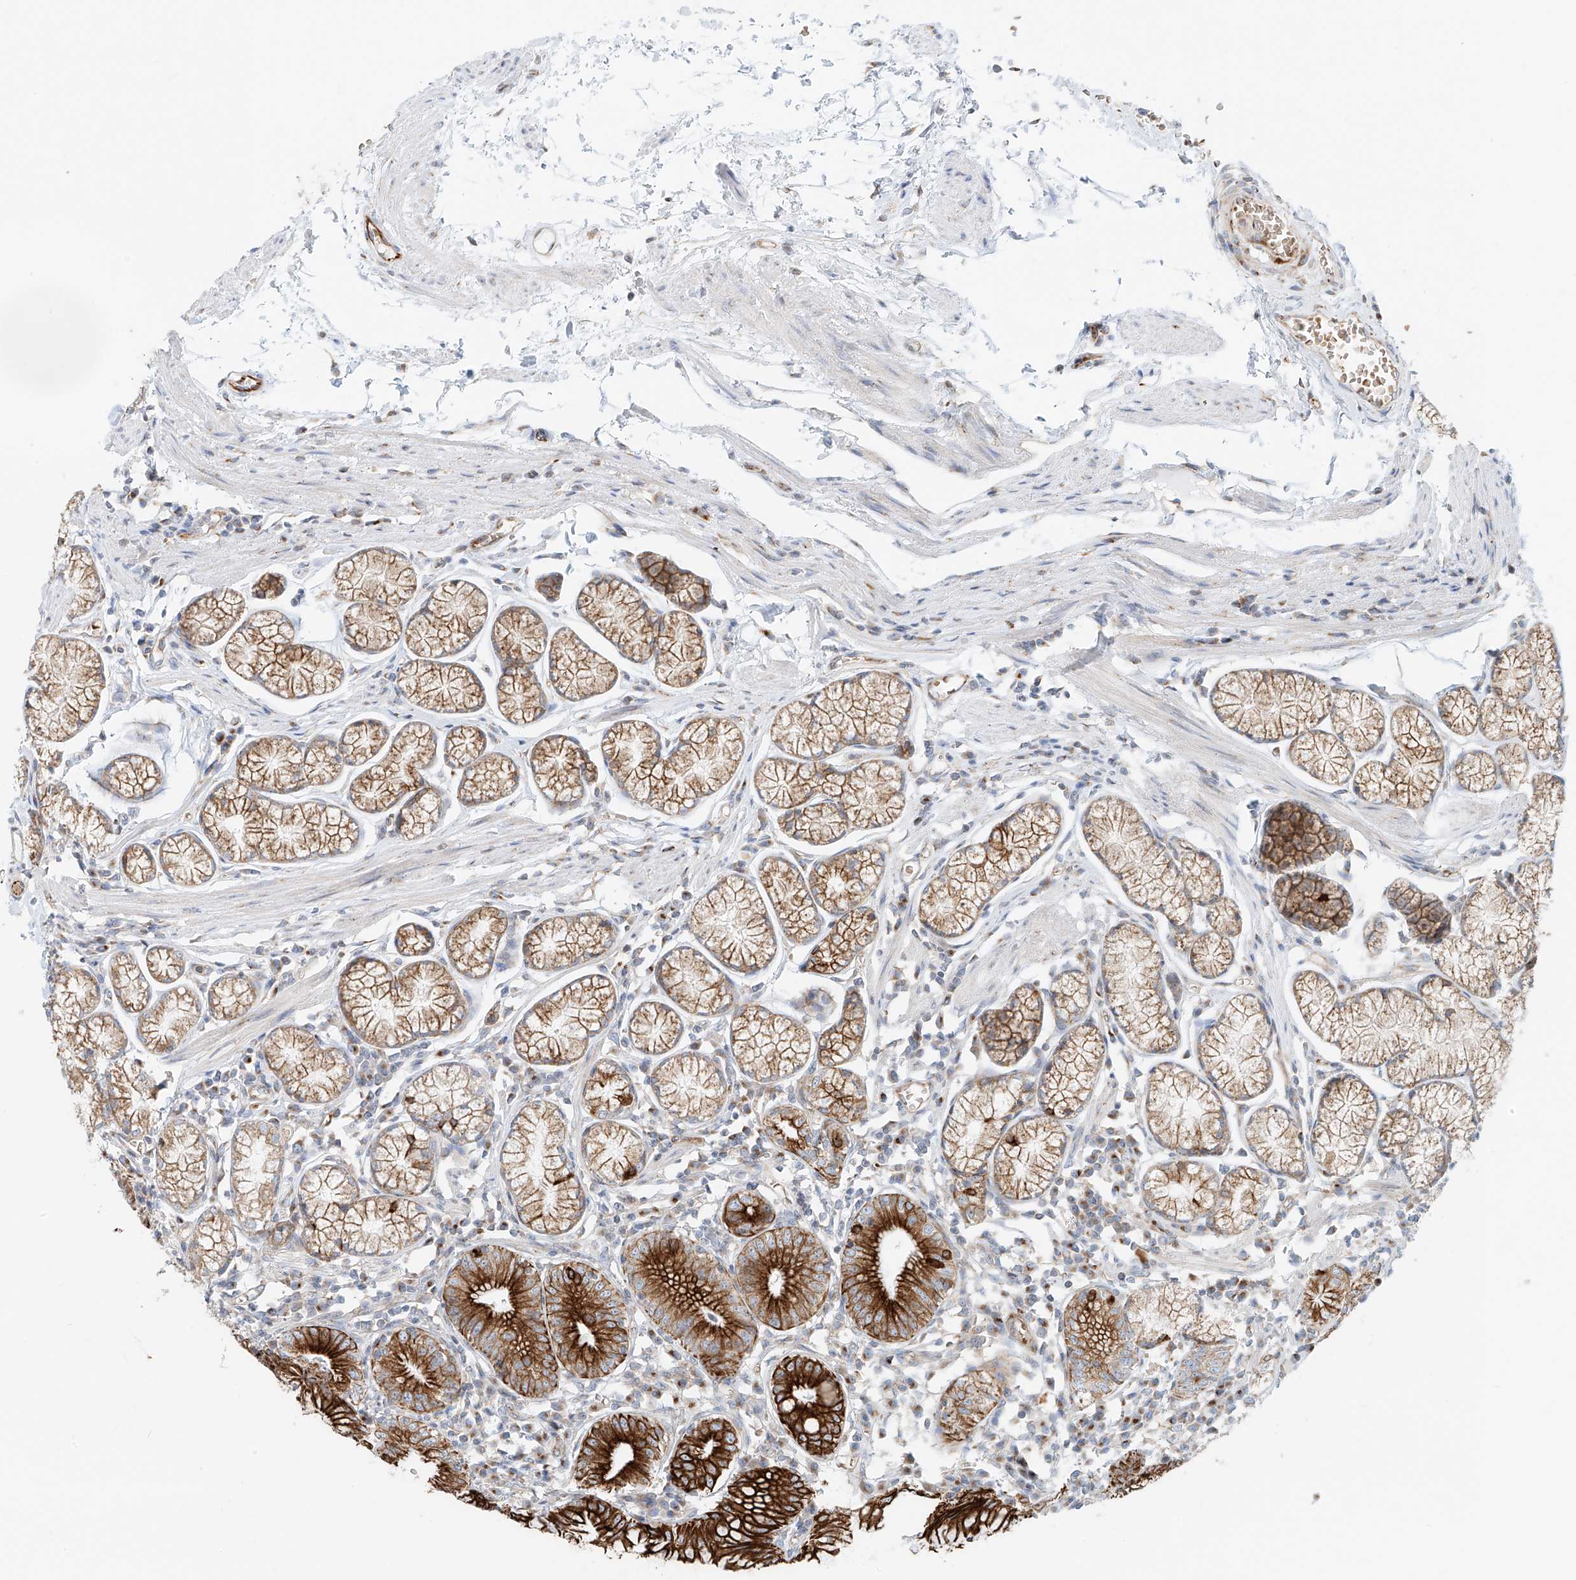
{"staining": {"intensity": "strong", "quantity": "25%-75%", "location": "cytoplasmic/membranous"}, "tissue": "stomach", "cell_type": "Glandular cells", "image_type": "normal", "snomed": [{"axis": "morphology", "description": "Normal tissue, NOS"}, {"axis": "topography", "description": "Stomach"}], "caption": "Strong cytoplasmic/membranous staining is present in about 25%-75% of glandular cells in benign stomach.", "gene": "EIPR1", "patient": {"sex": "male", "age": 55}}